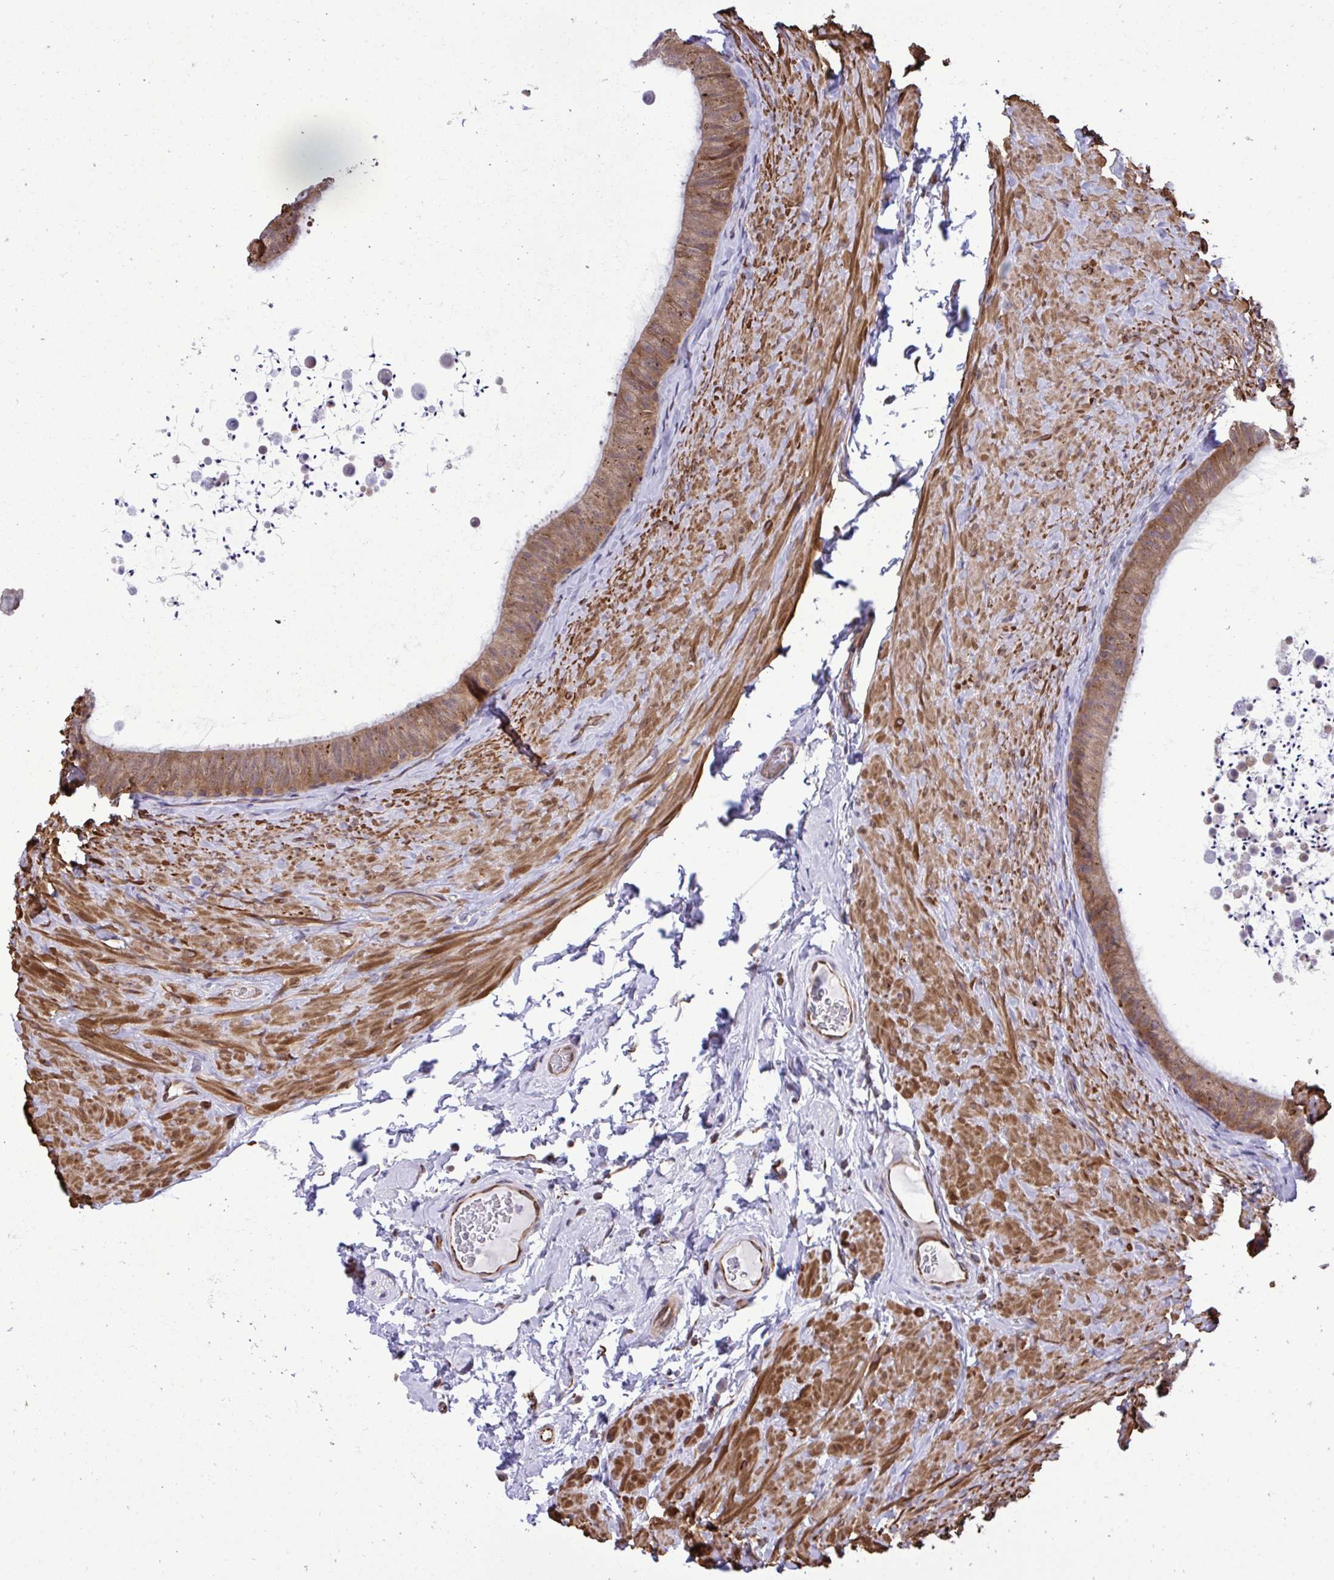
{"staining": {"intensity": "moderate", "quantity": ">75%", "location": "cytoplasmic/membranous"}, "tissue": "epididymis", "cell_type": "Glandular cells", "image_type": "normal", "snomed": [{"axis": "morphology", "description": "Normal tissue, NOS"}, {"axis": "topography", "description": "Epididymis, spermatic cord, NOS"}, {"axis": "topography", "description": "Epididymis"}], "caption": "A brown stain labels moderate cytoplasmic/membranous staining of a protein in glandular cells of normal human epididymis. The staining was performed using DAB, with brown indicating positive protein expression. Nuclei are stained blue with hematoxylin.", "gene": "RPS15", "patient": {"sex": "male", "age": 31}}